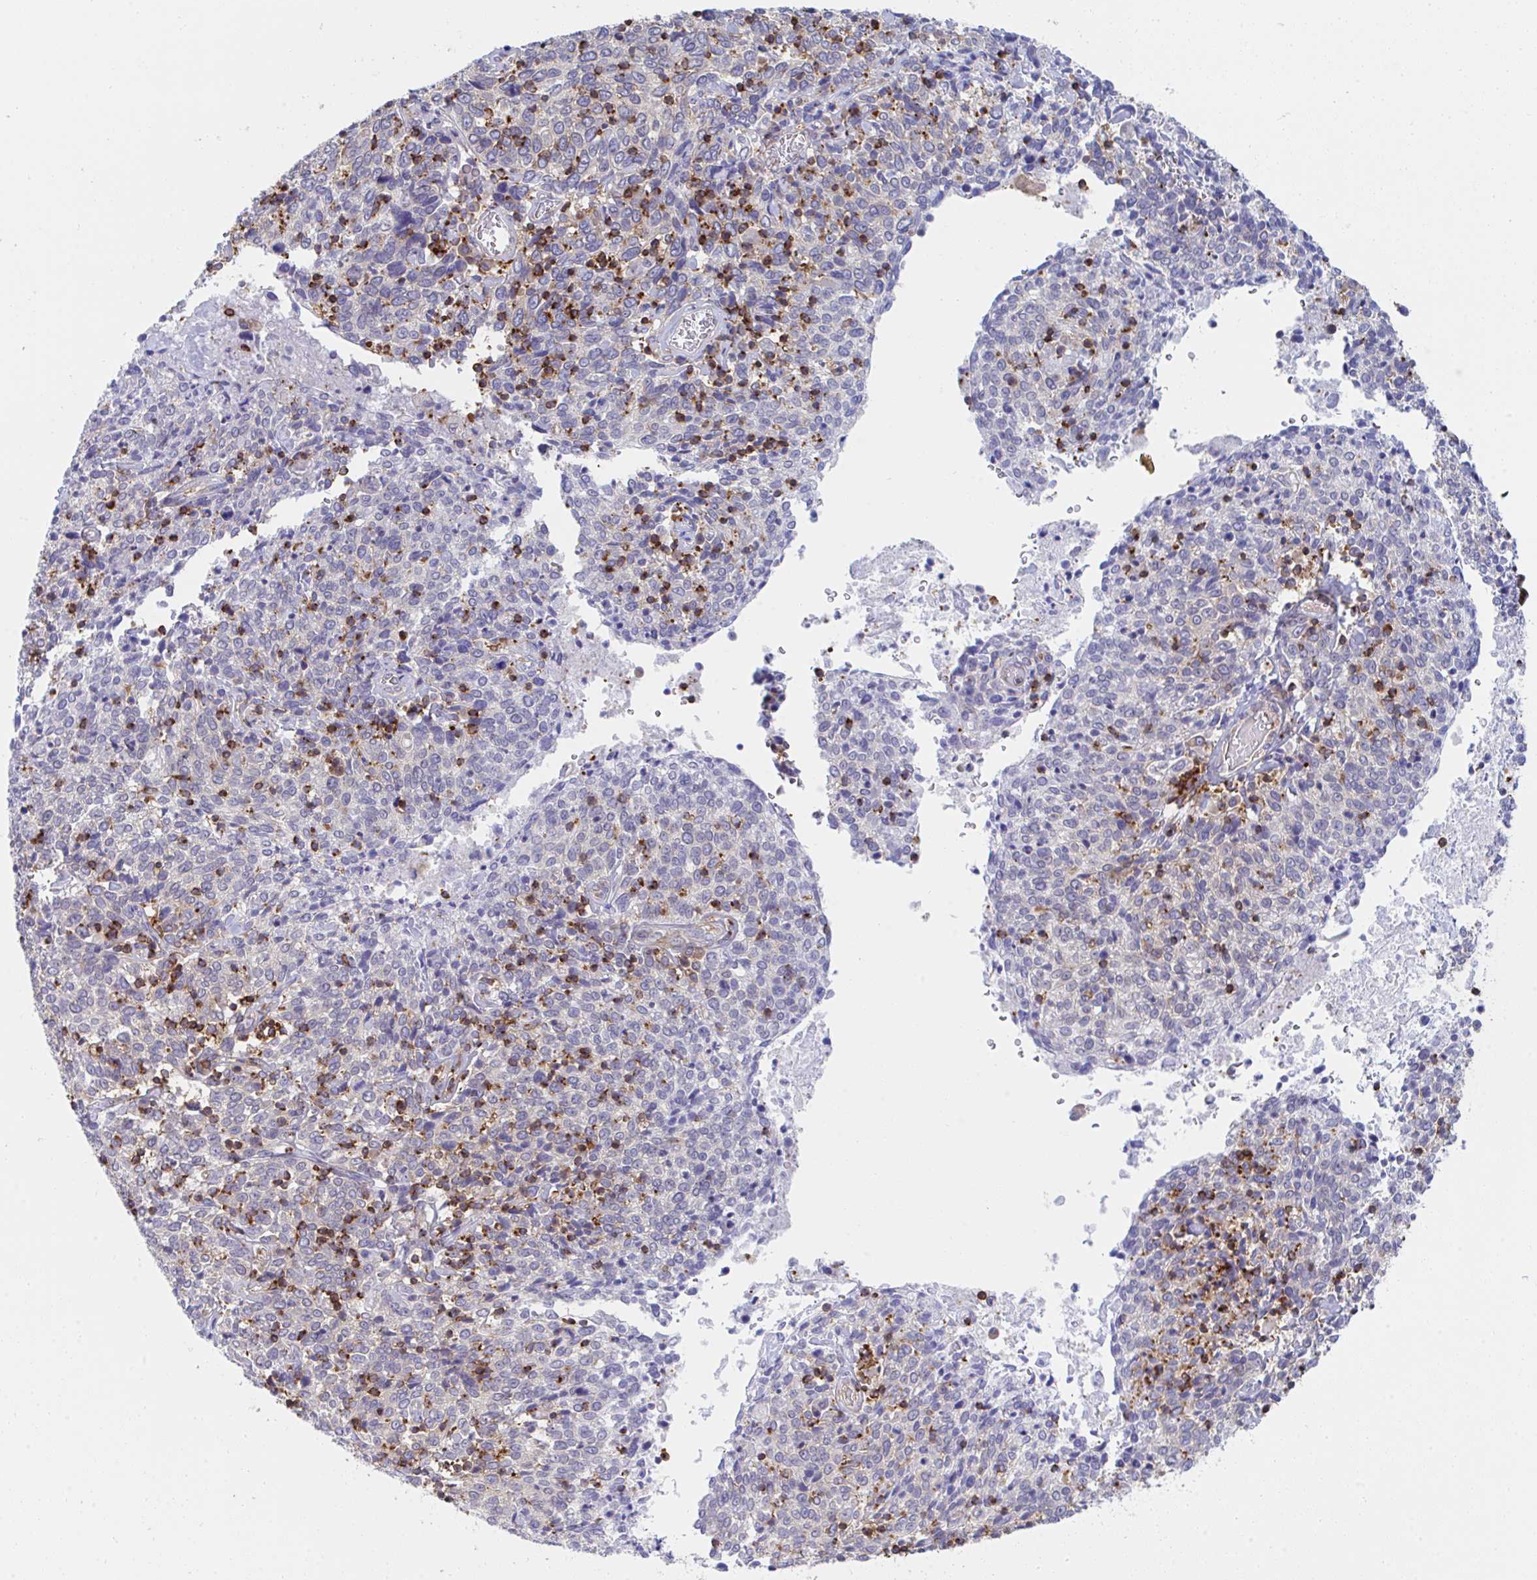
{"staining": {"intensity": "strong", "quantity": "<25%", "location": "cytoplasmic/membranous"}, "tissue": "cervical cancer", "cell_type": "Tumor cells", "image_type": "cancer", "snomed": [{"axis": "morphology", "description": "Squamous cell carcinoma, NOS"}, {"axis": "topography", "description": "Cervix"}], "caption": "This is a photomicrograph of immunohistochemistry staining of squamous cell carcinoma (cervical), which shows strong staining in the cytoplasmic/membranous of tumor cells.", "gene": "WNK1", "patient": {"sex": "female", "age": 46}}